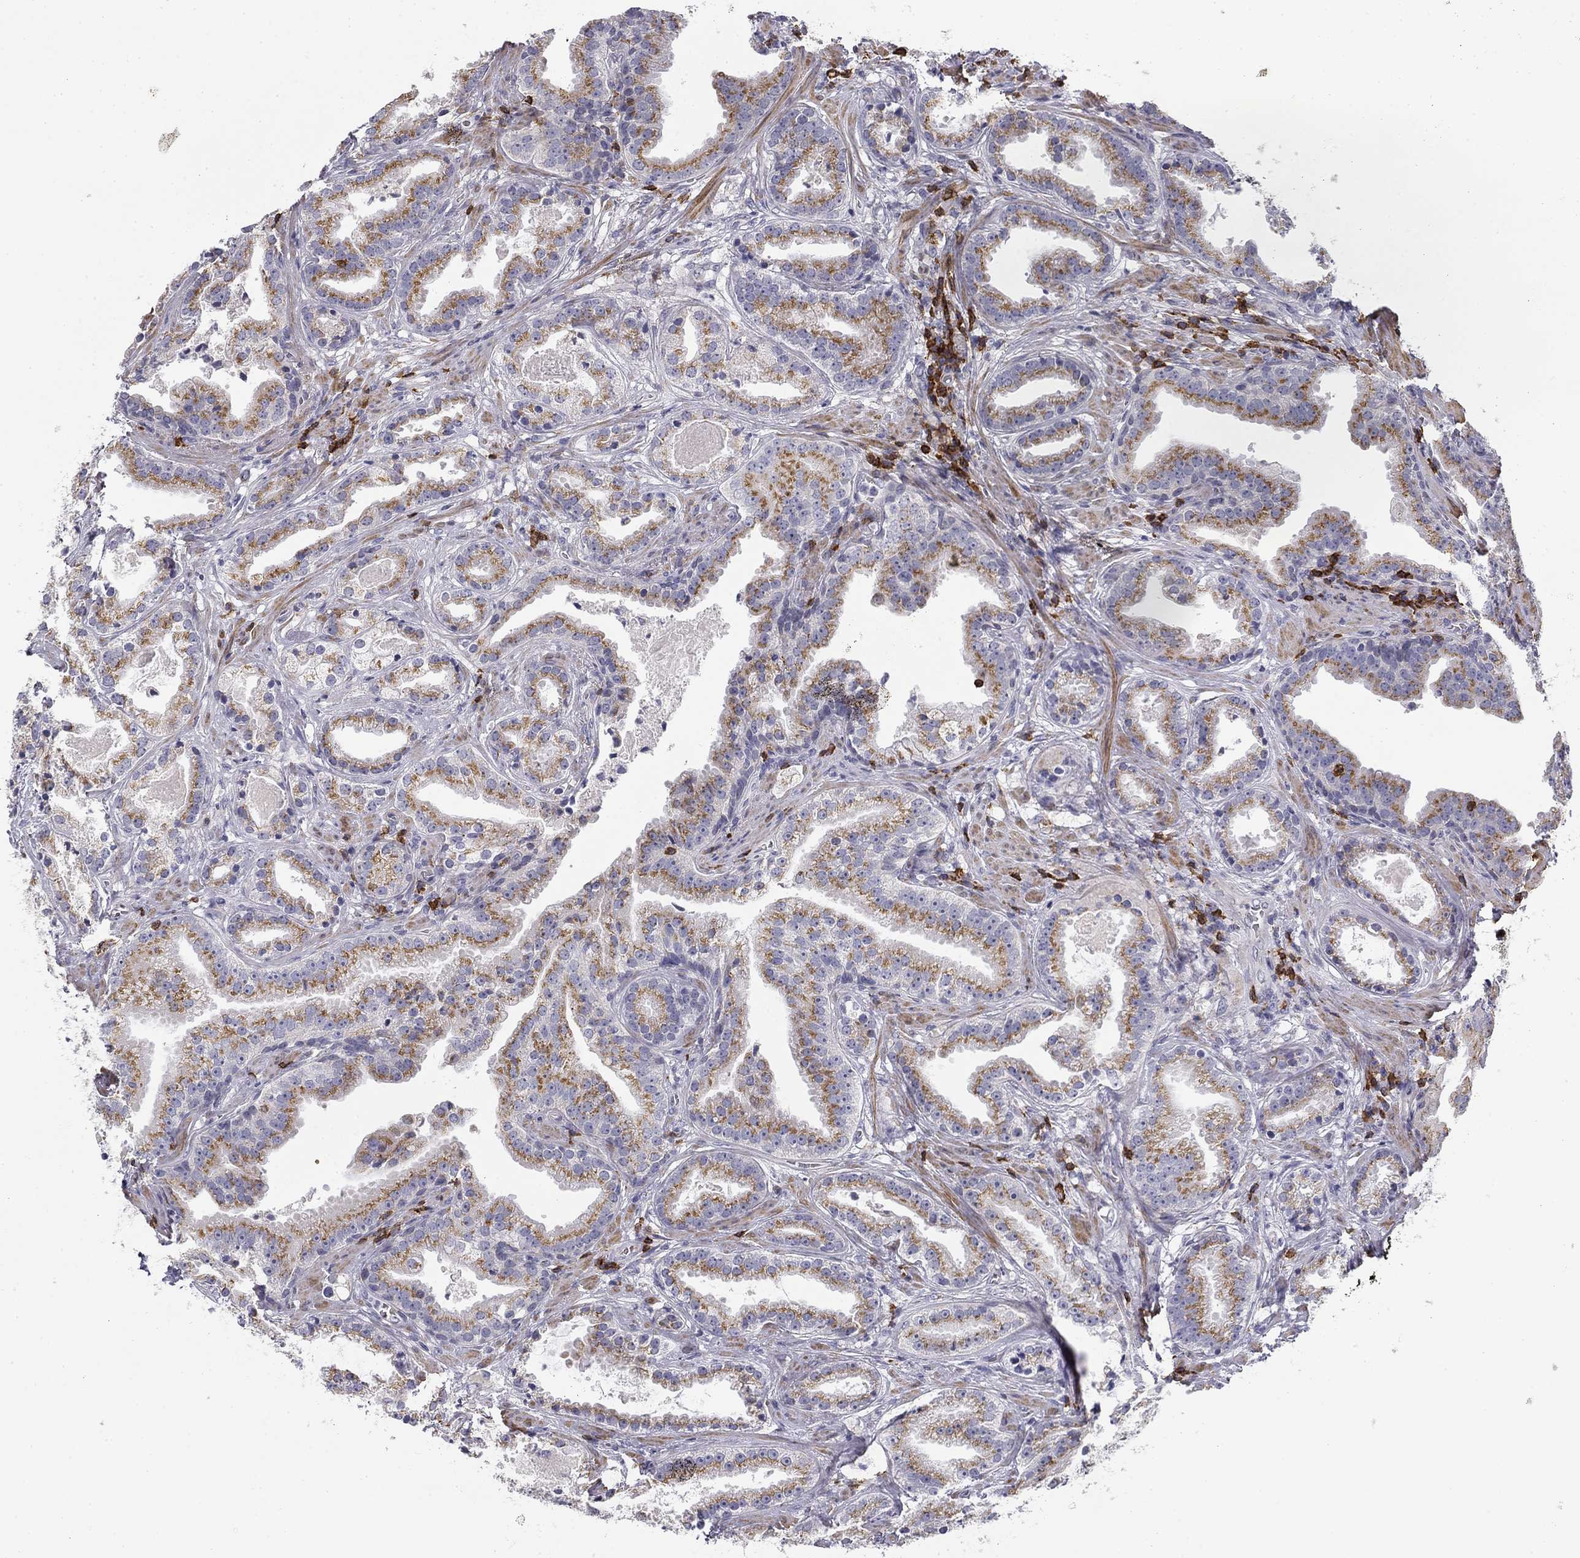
{"staining": {"intensity": "moderate", "quantity": "25%-75%", "location": "cytoplasmic/membranous"}, "tissue": "prostate cancer", "cell_type": "Tumor cells", "image_type": "cancer", "snomed": [{"axis": "morphology", "description": "Adenocarcinoma, NOS"}, {"axis": "morphology", "description": "Adenocarcinoma, High grade"}, {"axis": "topography", "description": "Prostate"}], "caption": "A medium amount of moderate cytoplasmic/membranous expression is present in about 25%-75% of tumor cells in adenocarcinoma (prostate) tissue.", "gene": "TRAT1", "patient": {"sex": "male", "age": 64}}